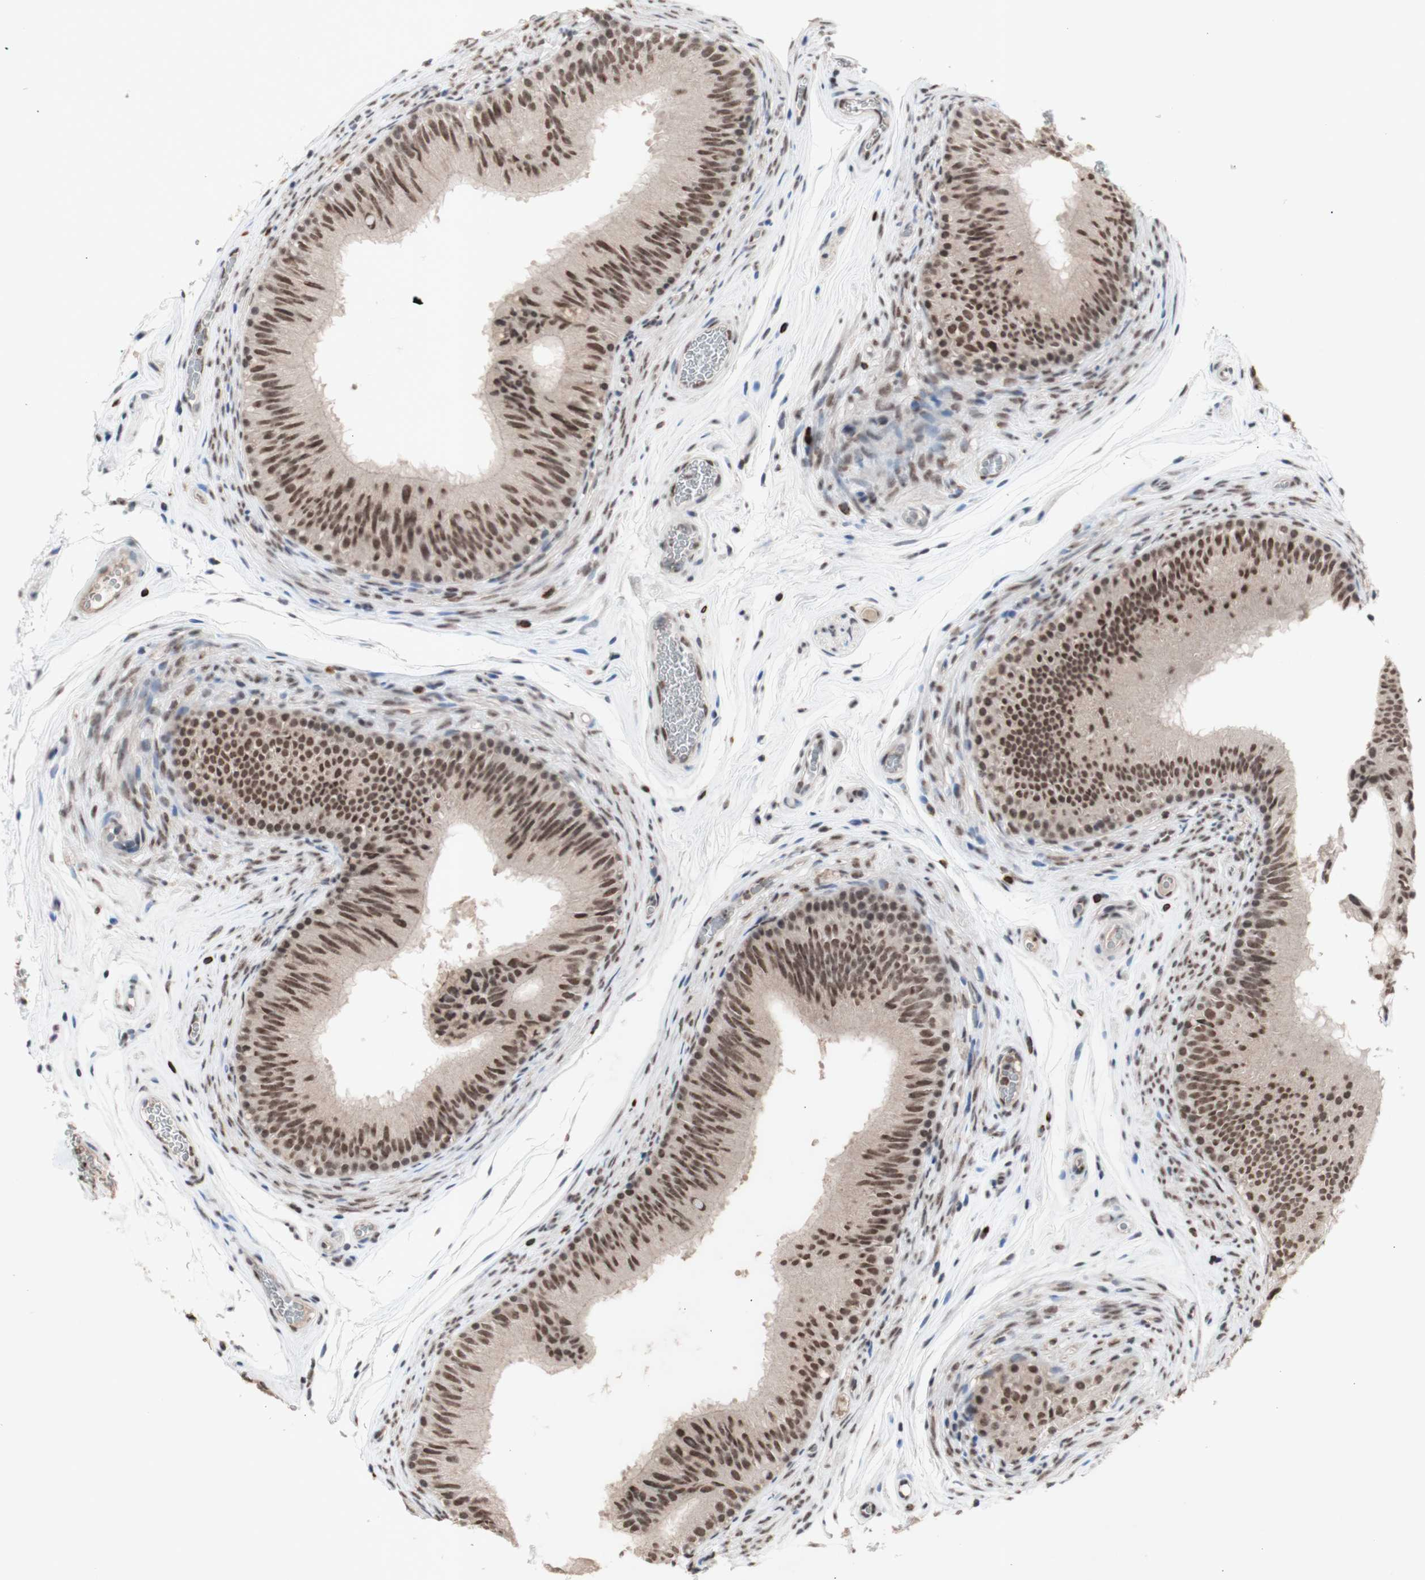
{"staining": {"intensity": "moderate", "quantity": ">75%", "location": "nuclear"}, "tissue": "epididymis", "cell_type": "Glandular cells", "image_type": "normal", "snomed": [{"axis": "morphology", "description": "Normal tissue, NOS"}, {"axis": "topography", "description": "Epididymis"}], "caption": "Protein expression analysis of normal epididymis demonstrates moderate nuclear positivity in about >75% of glandular cells. (DAB IHC with brightfield microscopy, high magnification).", "gene": "SFPQ", "patient": {"sex": "male", "age": 36}}